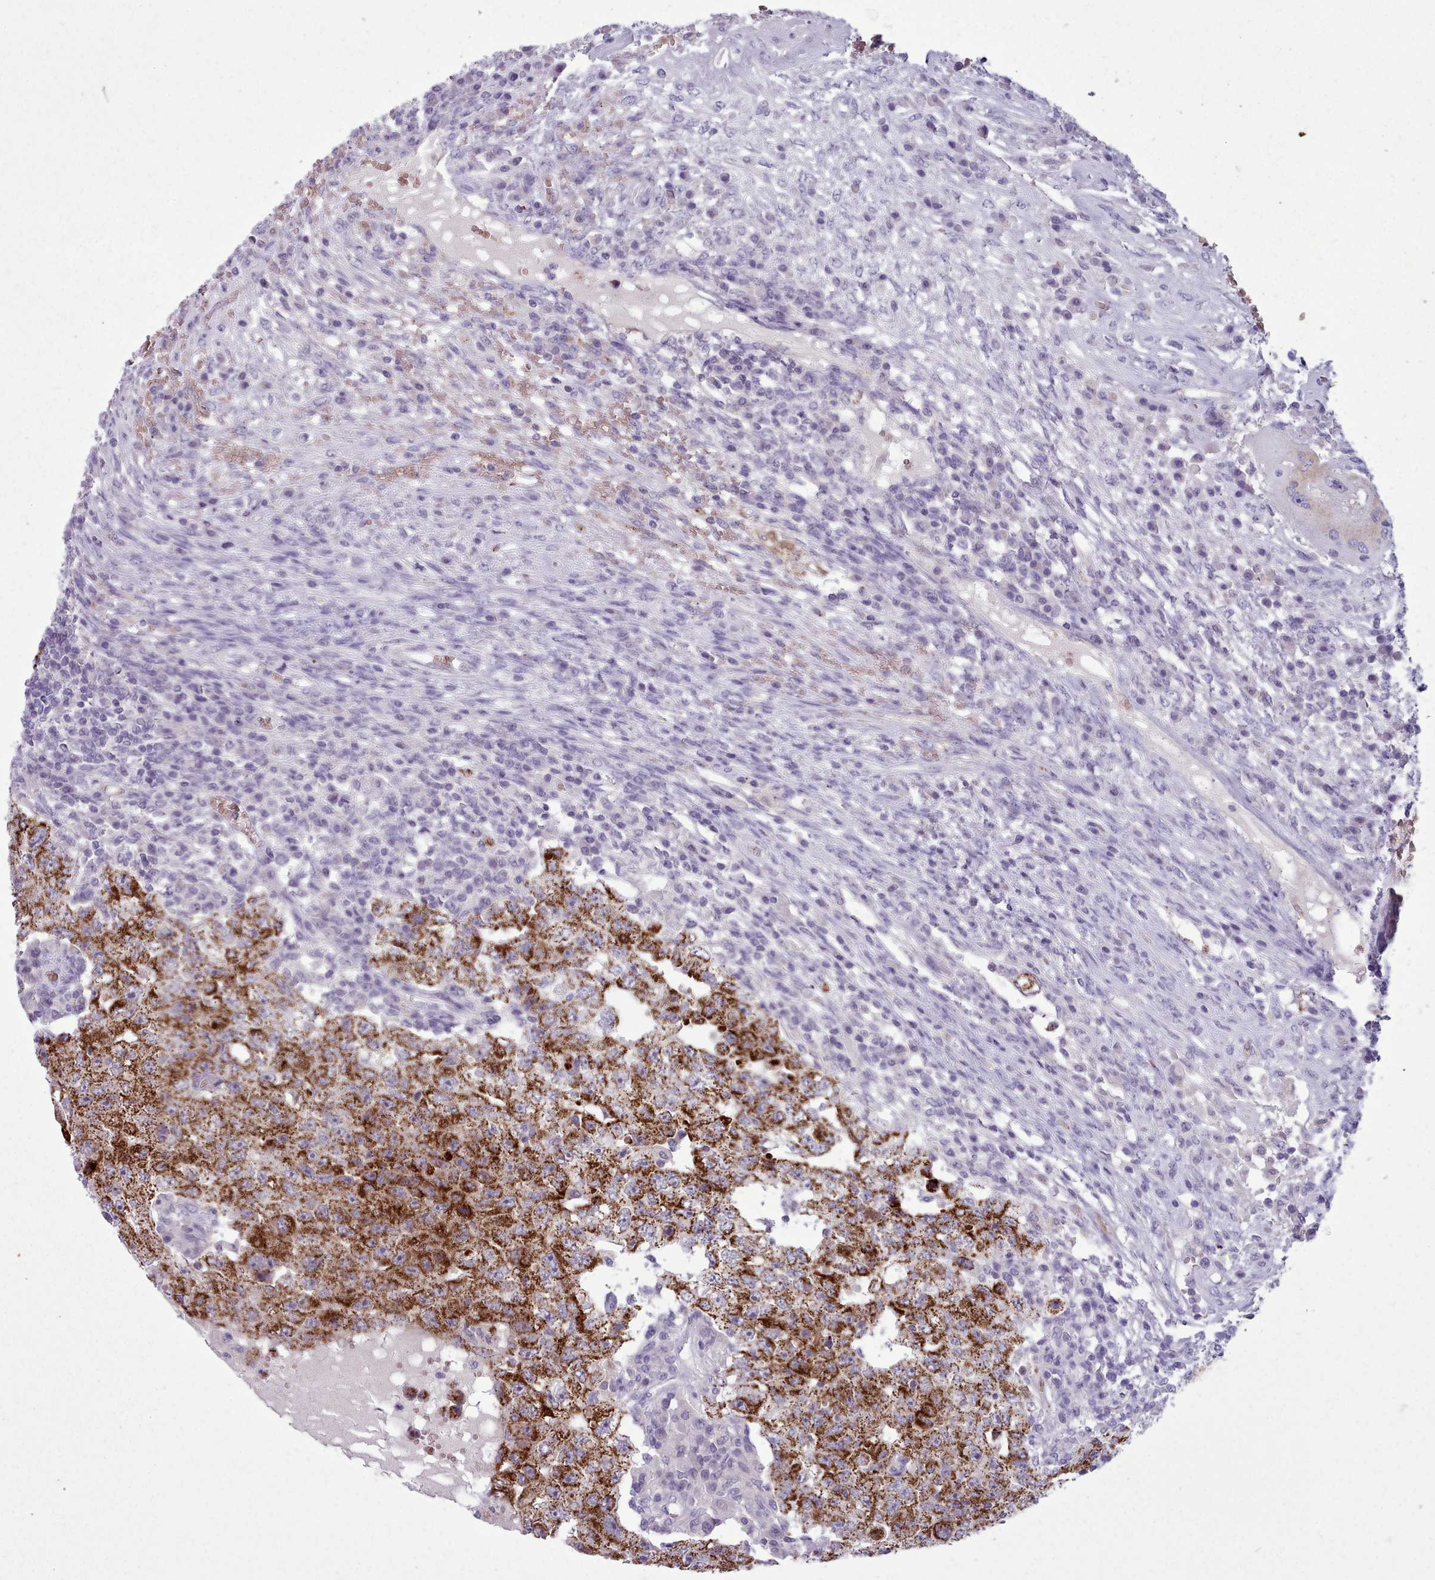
{"staining": {"intensity": "strong", "quantity": ">75%", "location": "cytoplasmic/membranous"}, "tissue": "testis cancer", "cell_type": "Tumor cells", "image_type": "cancer", "snomed": [{"axis": "morphology", "description": "Carcinoma, Embryonal, NOS"}, {"axis": "topography", "description": "Testis"}], "caption": "There is high levels of strong cytoplasmic/membranous expression in tumor cells of testis cancer, as demonstrated by immunohistochemical staining (brown color).", "gene": "AK4", "patient": {"sex": "male", "age": 26}}